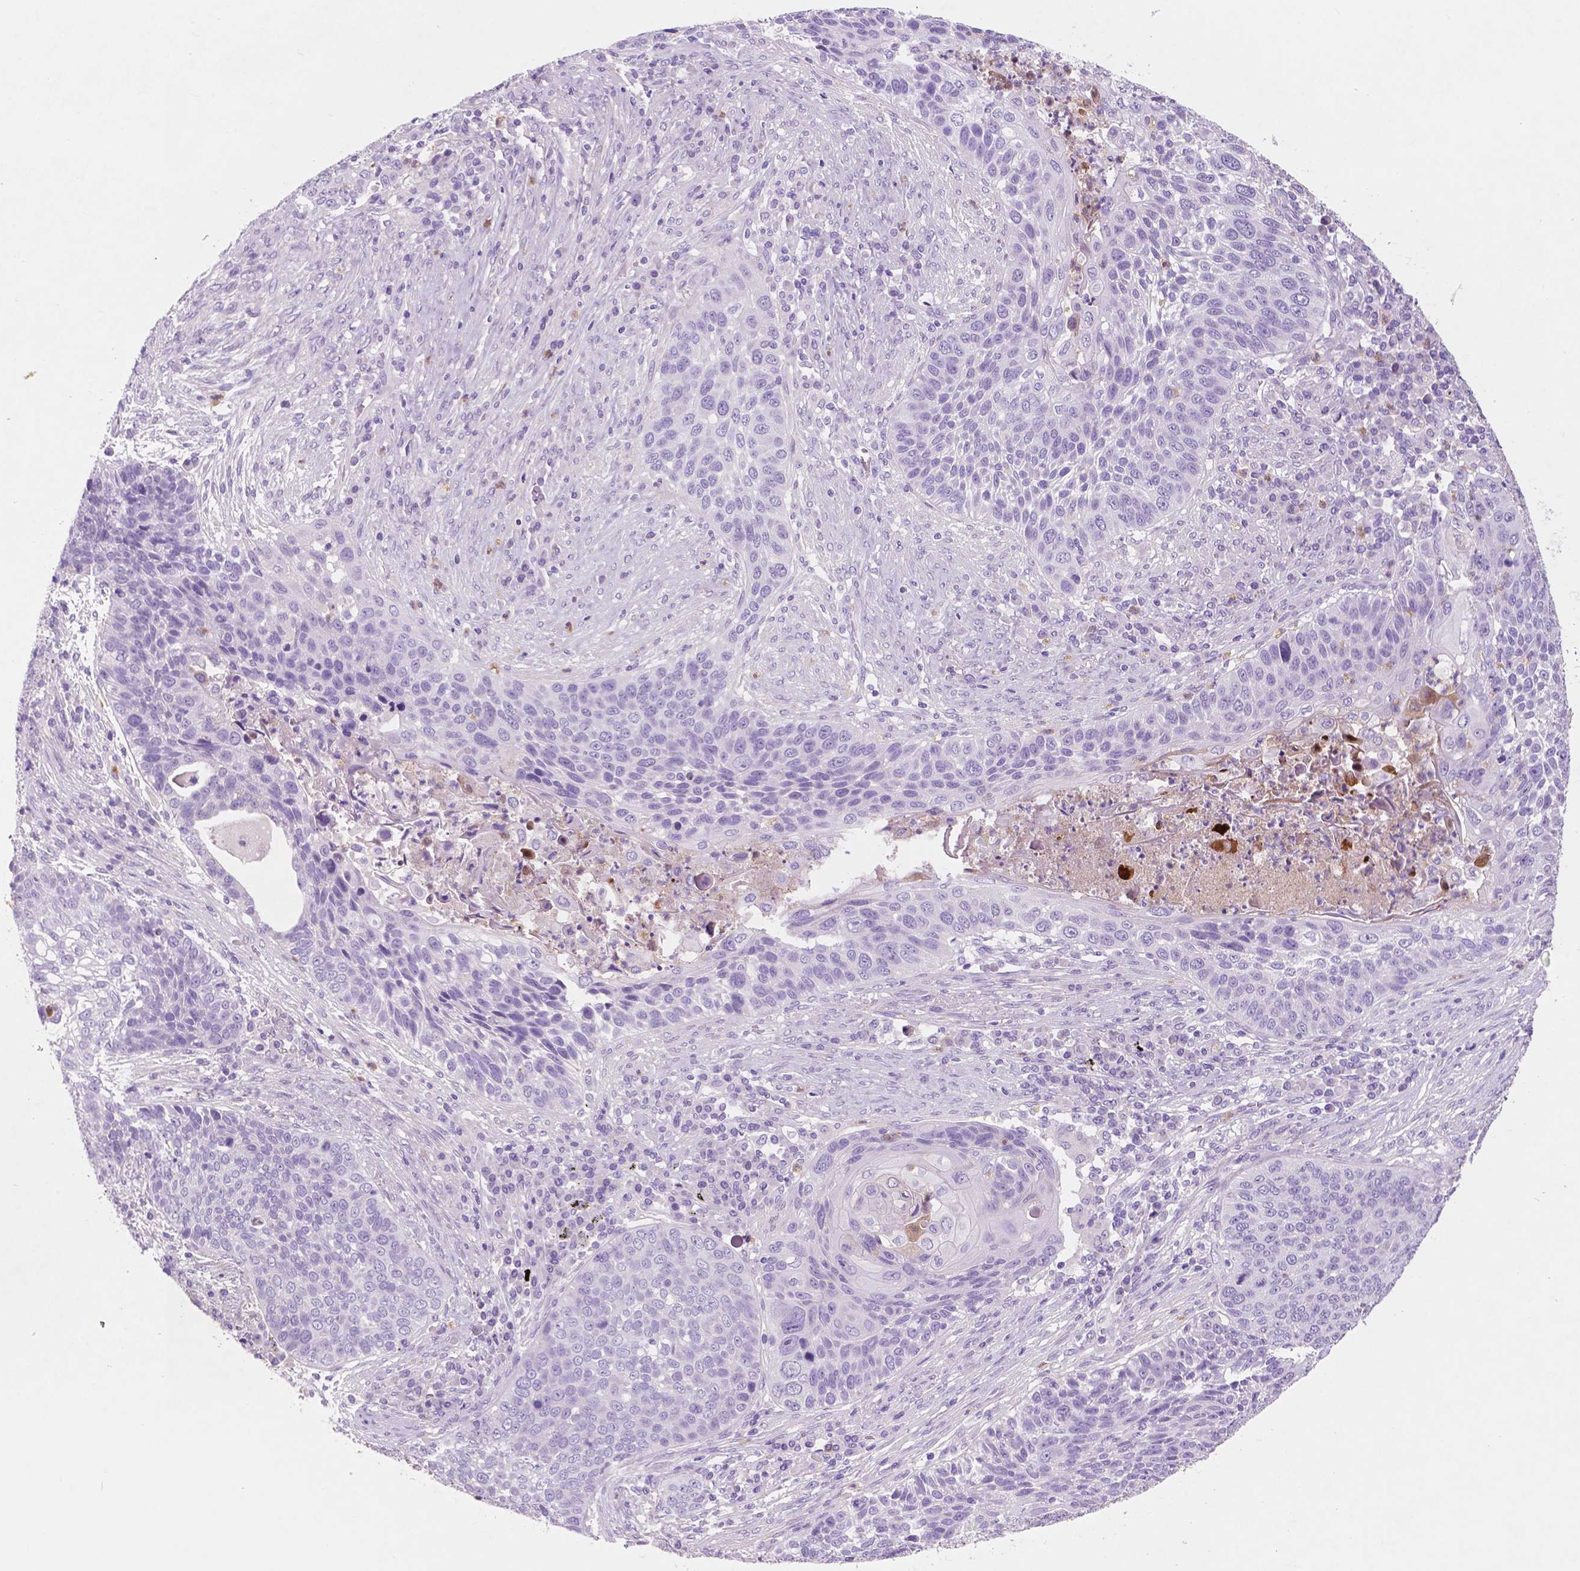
{"staining": {"intensity": "negative", "quantity": "none", "location": "none"}, "tissue": "lung cancer", "cell_type": "Tumor cells", "image_type": "cancer", "snomed": [{"axis": "morphology", "description": "Squamous cell carcinoma, NOS"}, {"axis": "morphology", "description": "Squamous cell carcinoma, metastatic, NOS"}, {"axis": "topography", "description": "Lung"}, {"axis": "topography", "description": "Pleura, NOS"}], "caption": "The micrograph exhibits no significant staining in tumor cells of squamous cell carcinoma (lung).", "gene": "CUZD1", "patient": {"sex": "male", "age": 72}}